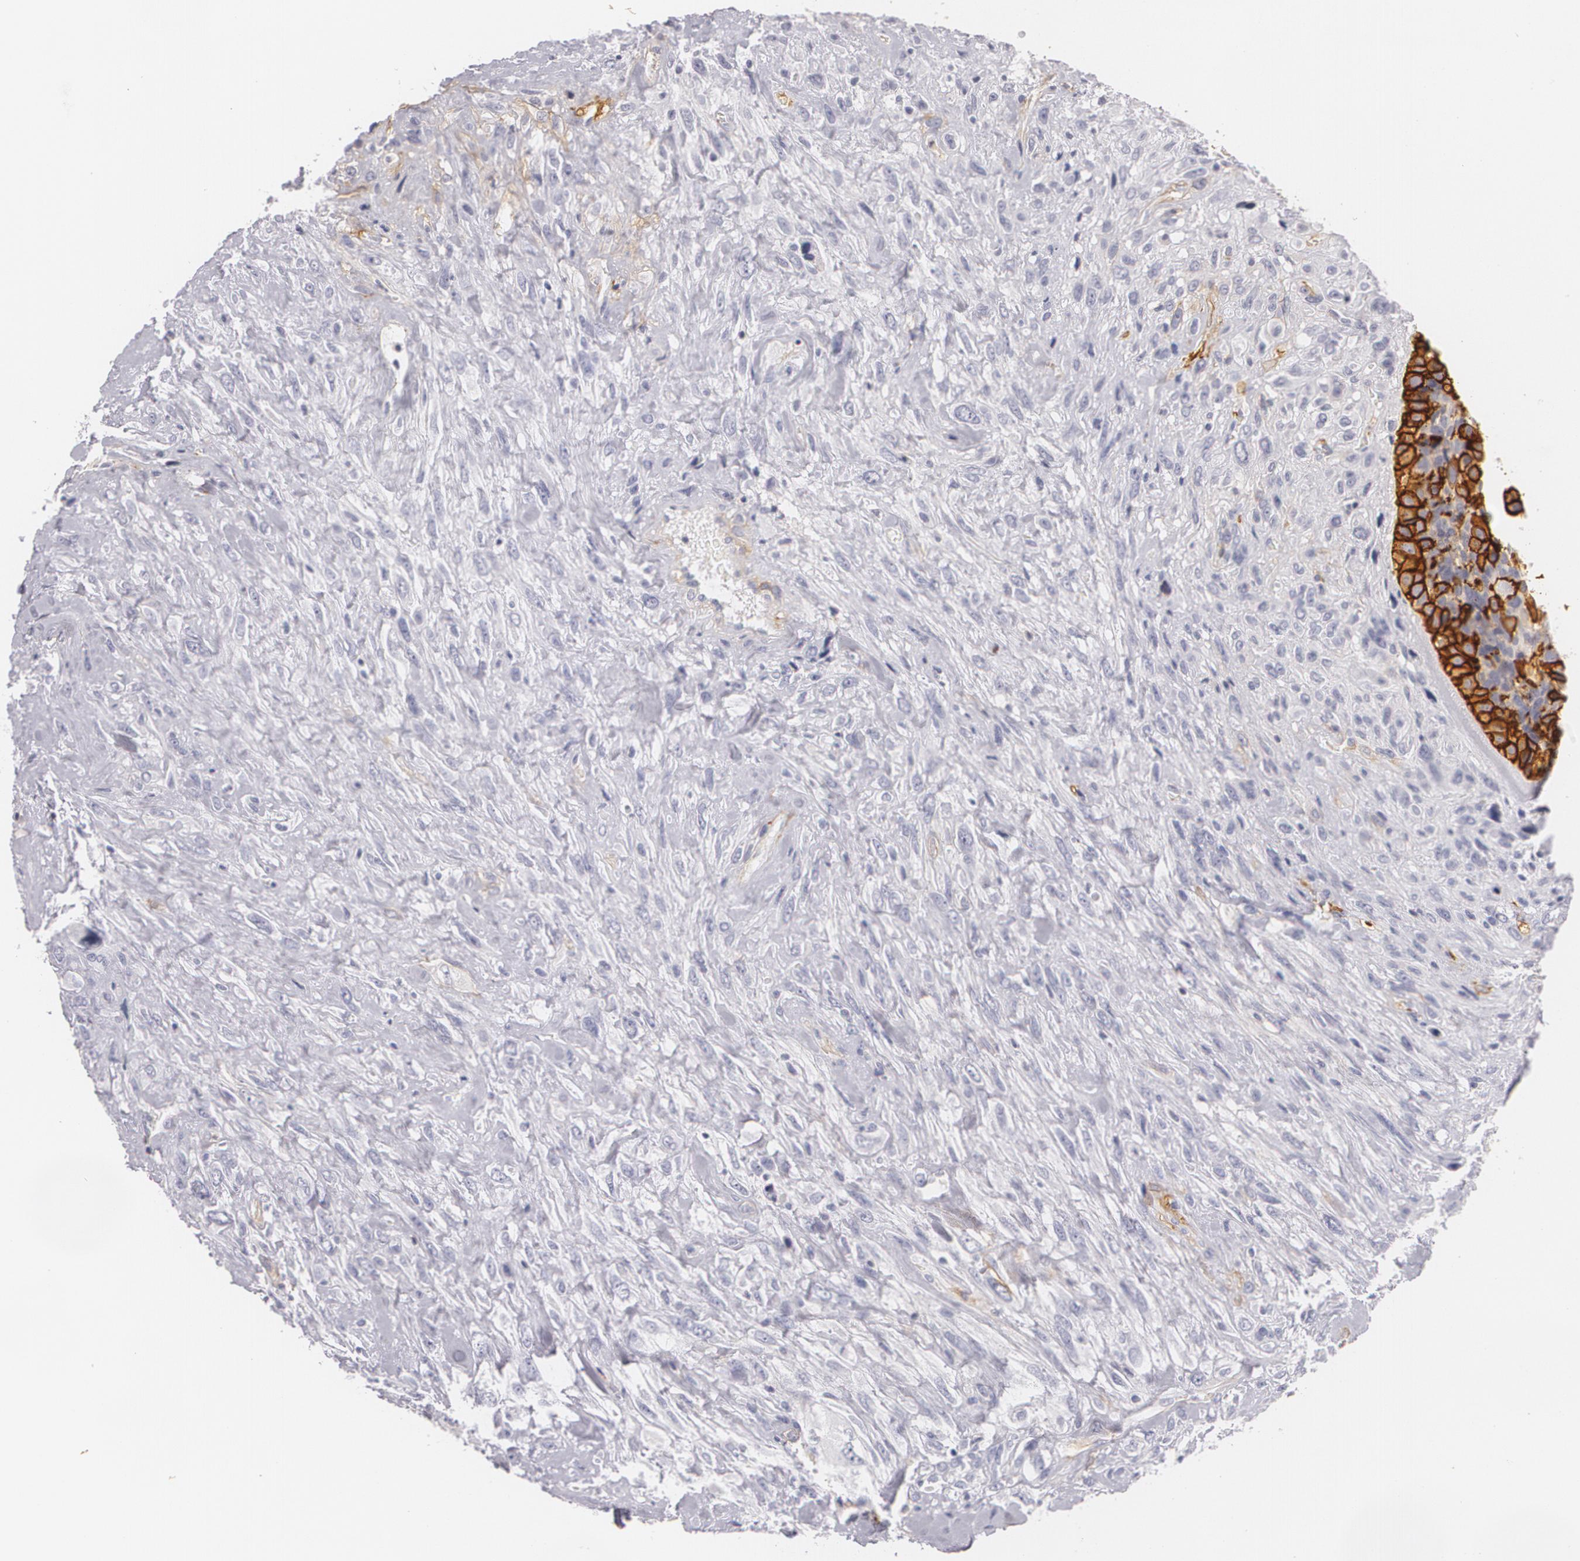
{"staining": {"intensity": "negative", "quantity": "none", "location": "none"}, "tissue": "breast cancer", "cell_type": "Tumor cells", "image_type": "cancer", "snomed": [{"axis": "morphology", "description": "Neoplasm, malignant, NOS"}, {"axis": "topography", "description": "Breast"}], "caption": "Human neoplasm (malignant) (breast) stained for a protein using immunohistochemistry (IHC) reveals no positivity in tumor cells.", "gene": "NGFR", "patient": {"sex": "female", "age": 50}}